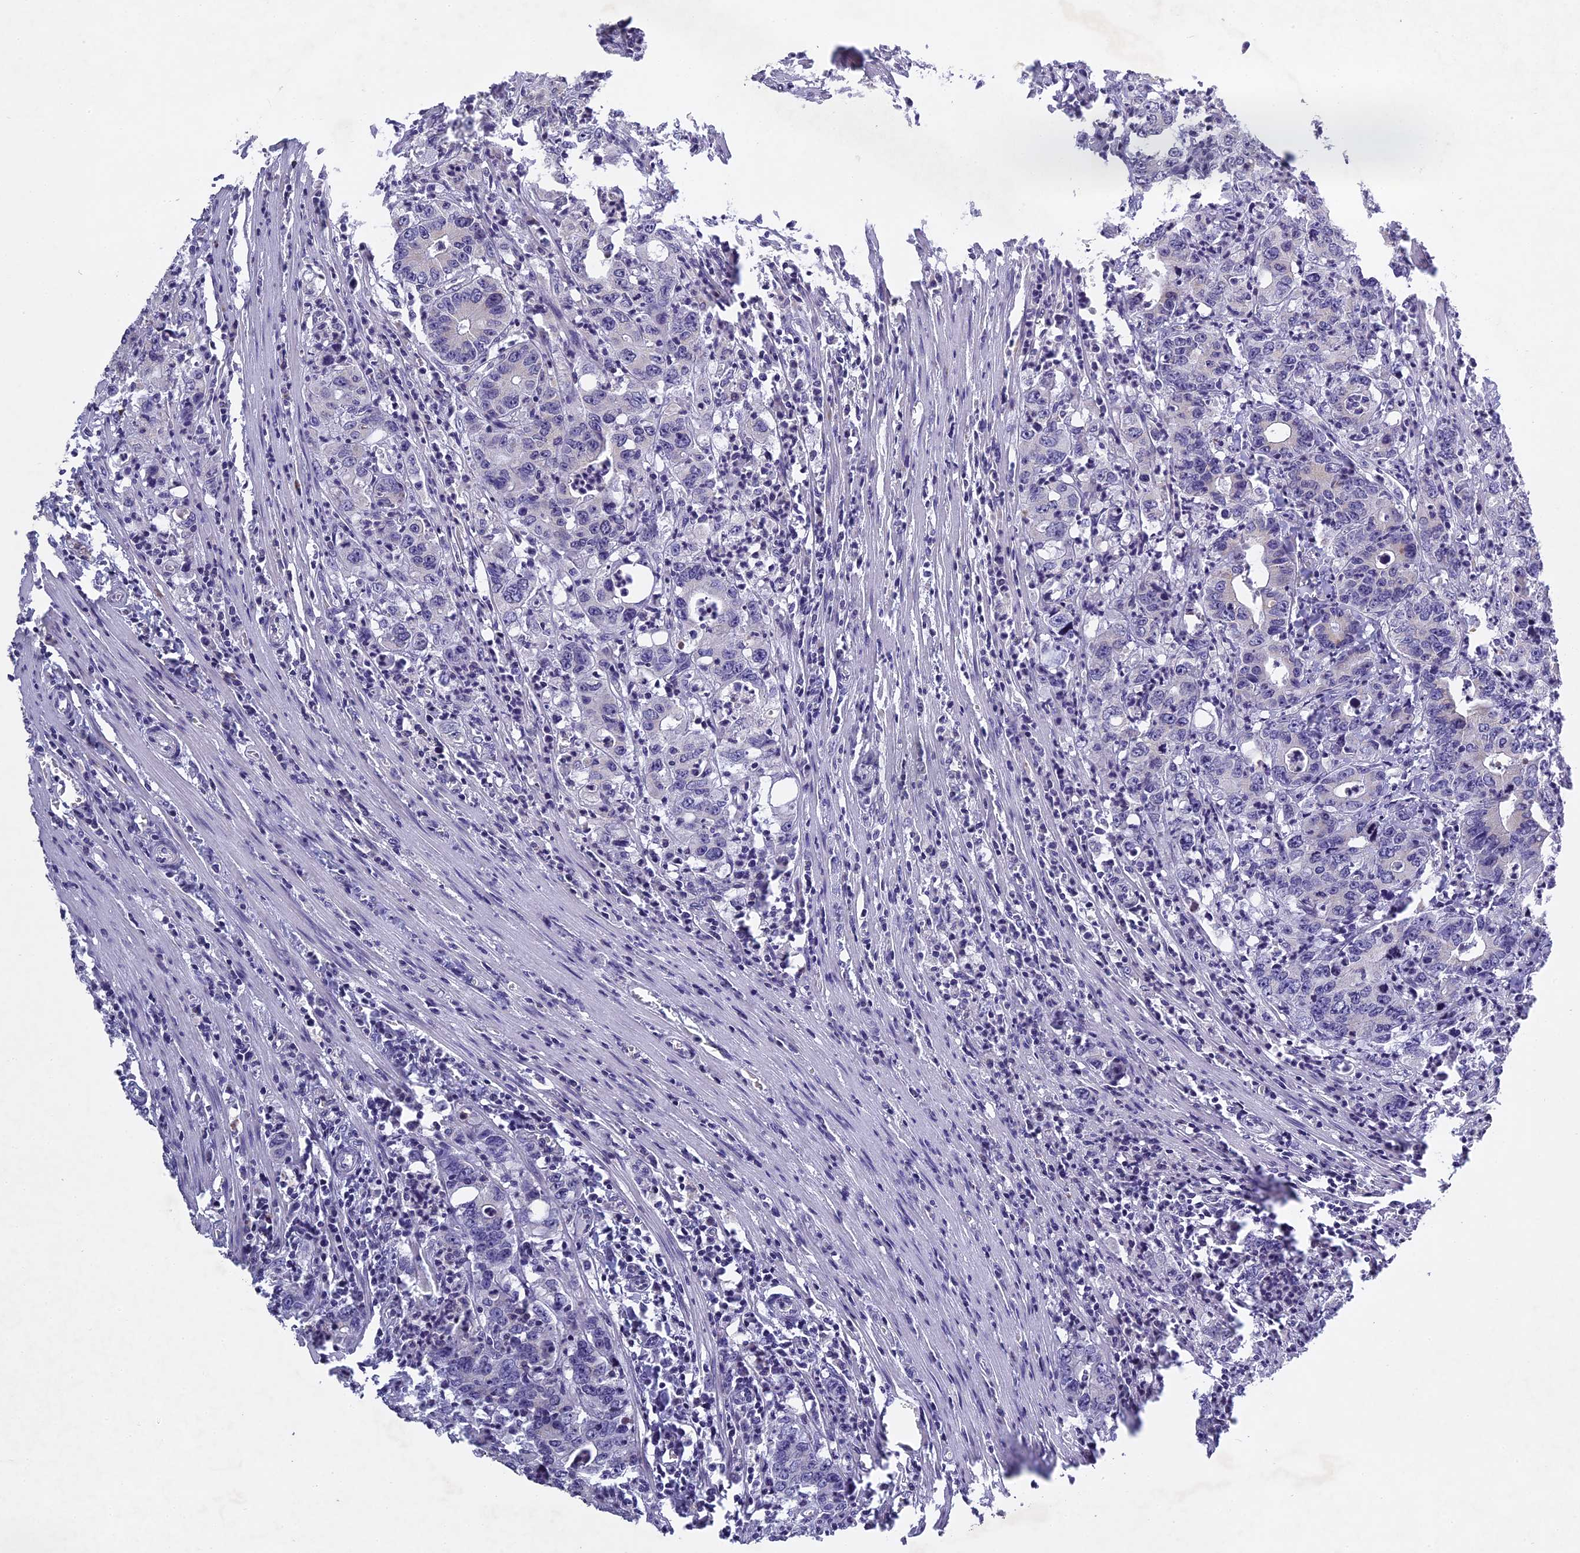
{"staining": {"intensity": "negative", "quantity": "none", "location": "none"}, "tissue": "colorectal cancer", "cell_type": "Tumor cells", "image_type": "cancer", "snomed": [{"axis": "morphology", "description": "Adenocarcinoma, NOS"}, {"axis": "topography", "description": "Colon"}], "caption": "DAB immunohistochemical staining of colorectal cancer (adenocarcinoma) demonstrates no significant positivity in tumor cells.", "gene": "ERG28", "patient": {"sex": "female", "age": 75}}